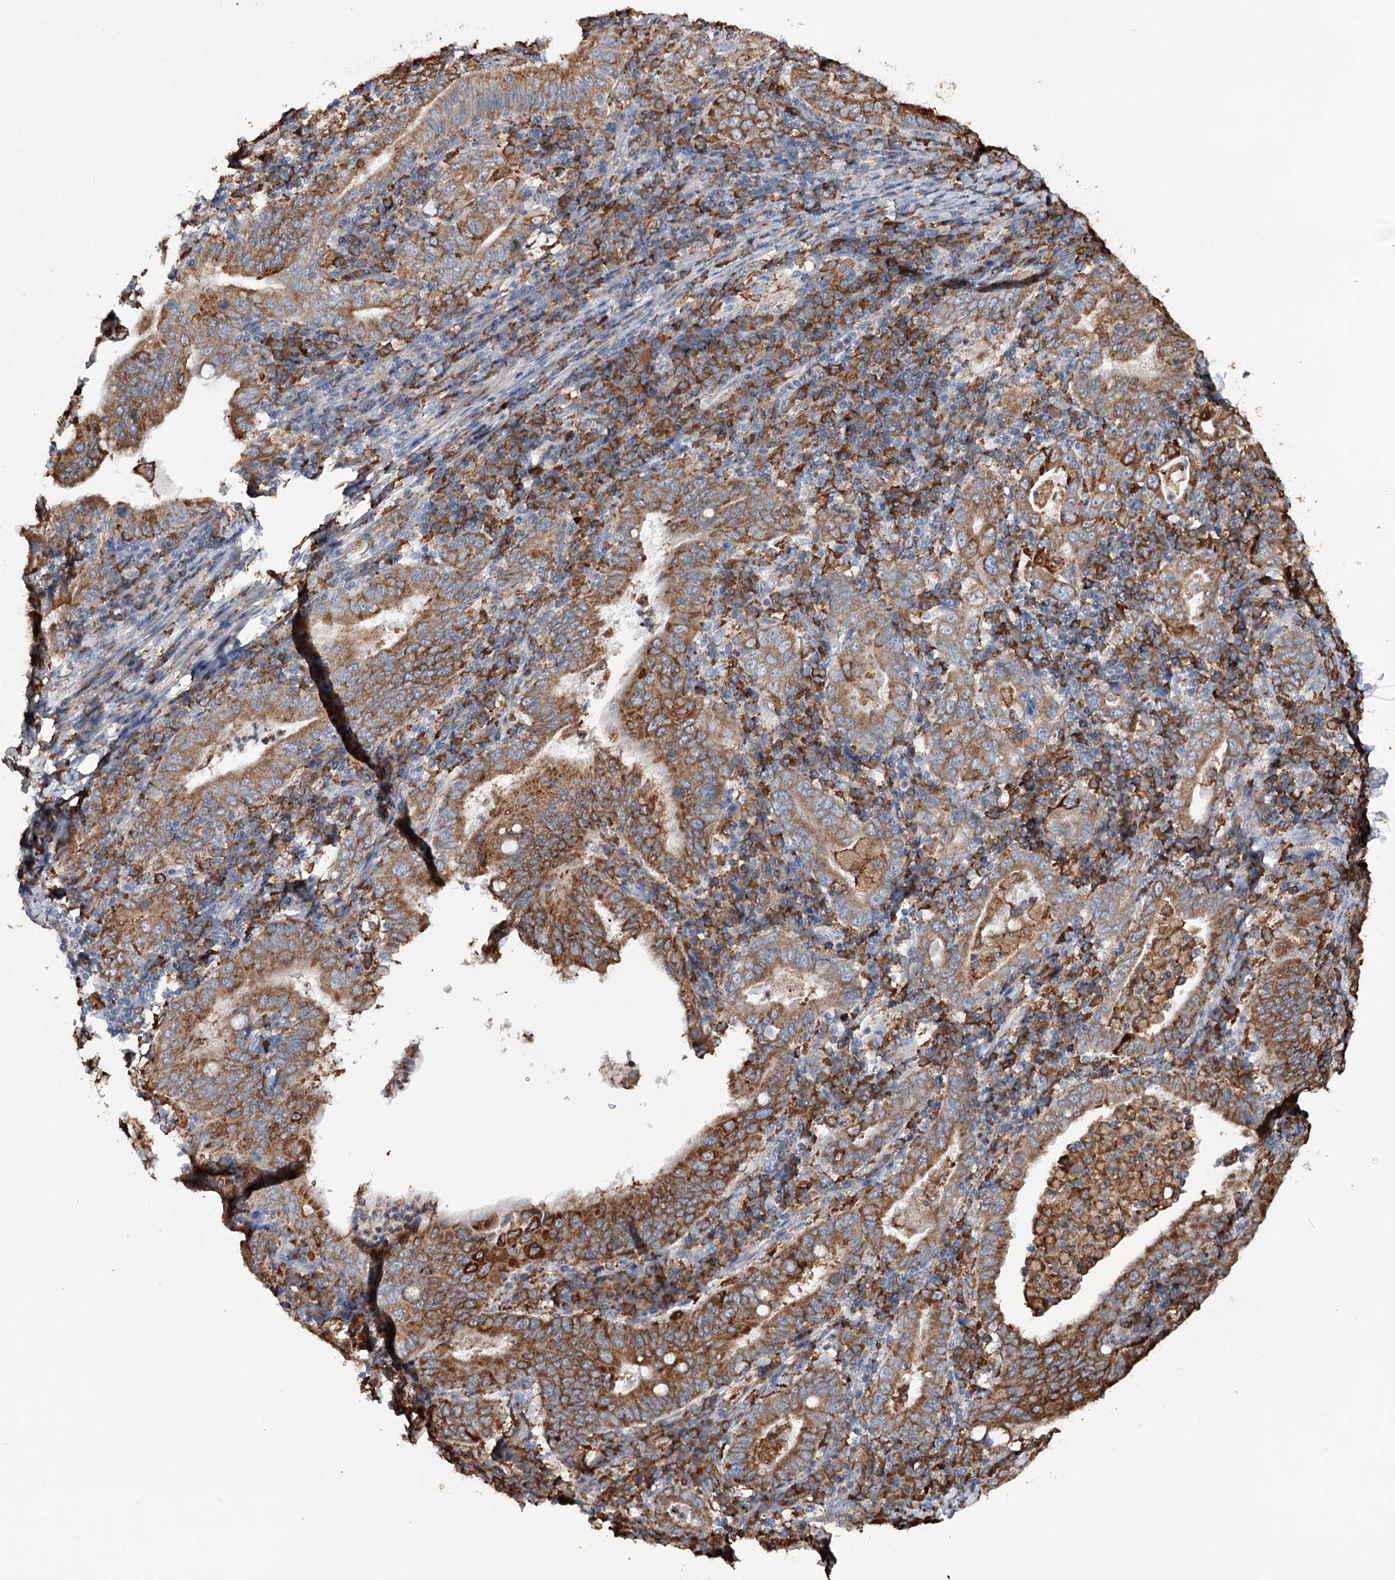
{"staining": {"intensity": "strong", "quantity": ">75%", "location": "cytoplasmic/membranous"}, "tissue": "stomach cancer", "cell_type": "Tumor cells", "image_type": "cancer", "snomed": [{"axis": "morphology", "description": "Normal tissue, NOS"}, {"axis": "morphology", "description": "Adenocarcinoma, NOS"}, {"axis": "topography", "description": "Esophagus"}, {"axis": "topography", "description": "Stomach, upper"}, {"axis": "topography", "description": "Peripheral nerve tissue"}], "caption": "IHC photomicrograph of neoplastic tissue: human adenocarcinoma (stomach) stained using immunohistochemistry (IHC) reveals high levels of strong protein expression localized specifically in the cytoplasmic/membranous of tumor cells, appearing as a cytoplasmic/membranous brown color.", "gene": "TRIM71", "patient": {"sex": "male", "age": 62}}